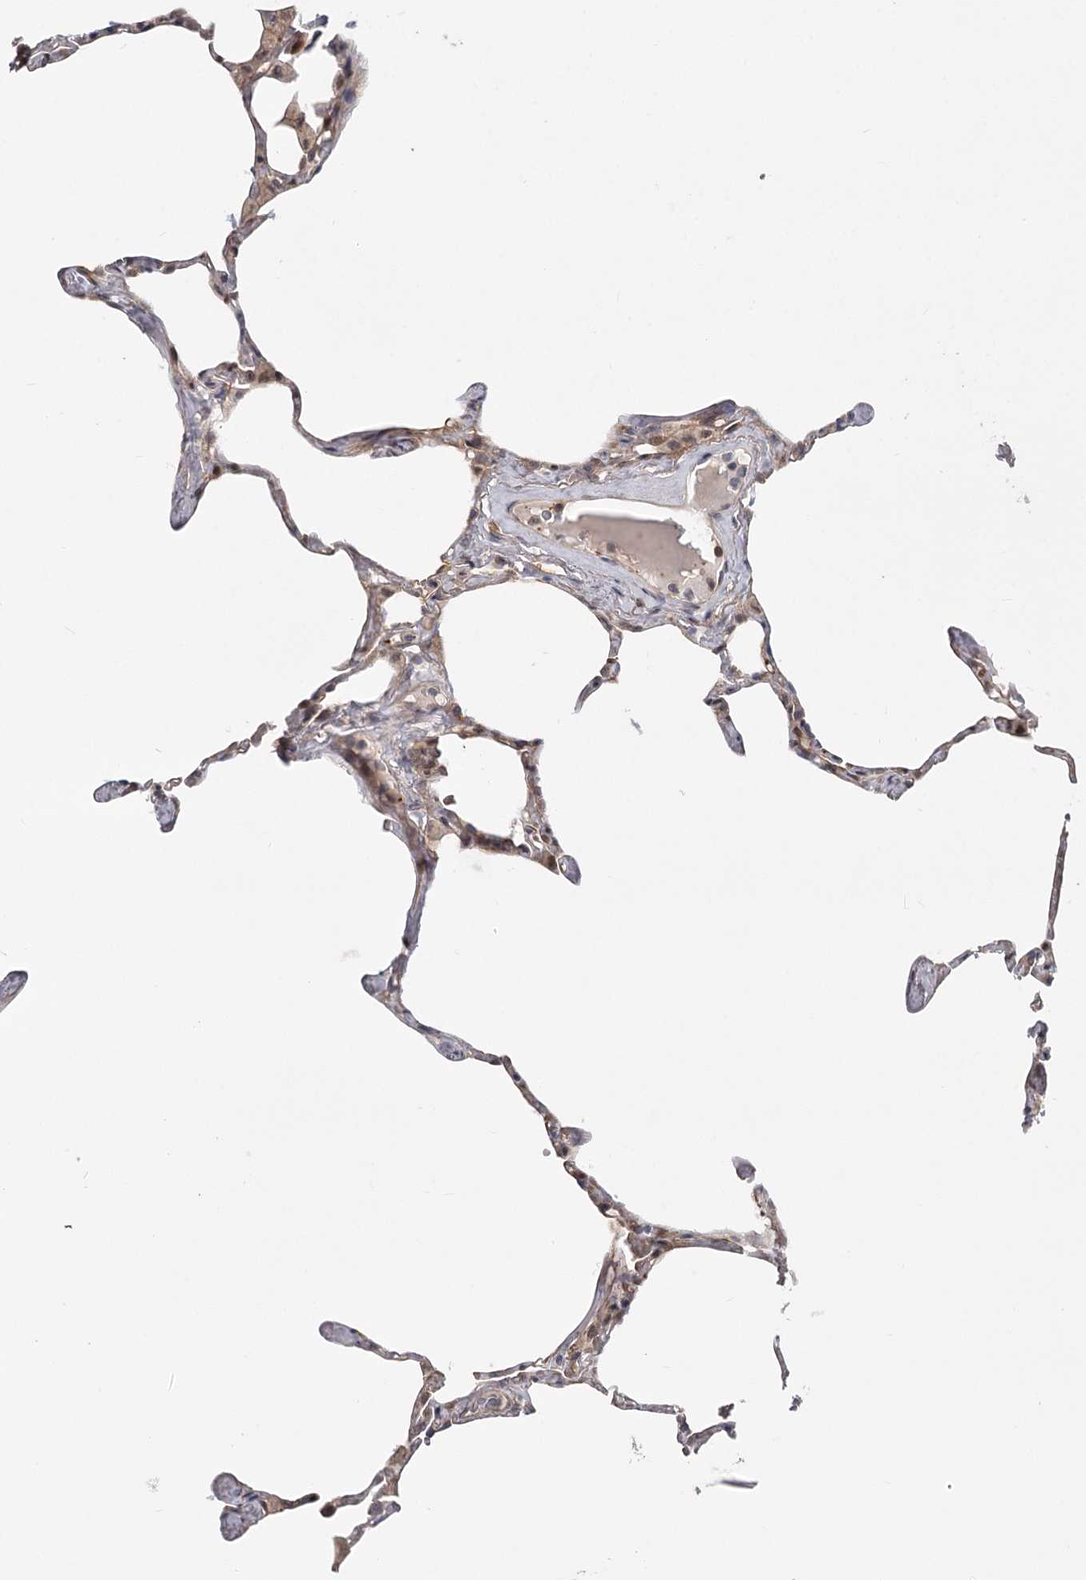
{"staining": {"intensity": "weak", "quantity": "<25%", "location": "cytoplasmic/membranous"}, "tissue": "lung", "cell_type": "Alveolar cells", "image_type": "normal", "snomed": [{"axis": "morphology", "description": "Normal tissue, NOS"}, {"axis": "topography", "description": "Lung"}], "caption": "Immunohistochemical staining of normal human lung demonstrates no significant positivity in alveolar cells.", "gene": "CCNG2", "patient": {"sex": "male", "age": 65}}